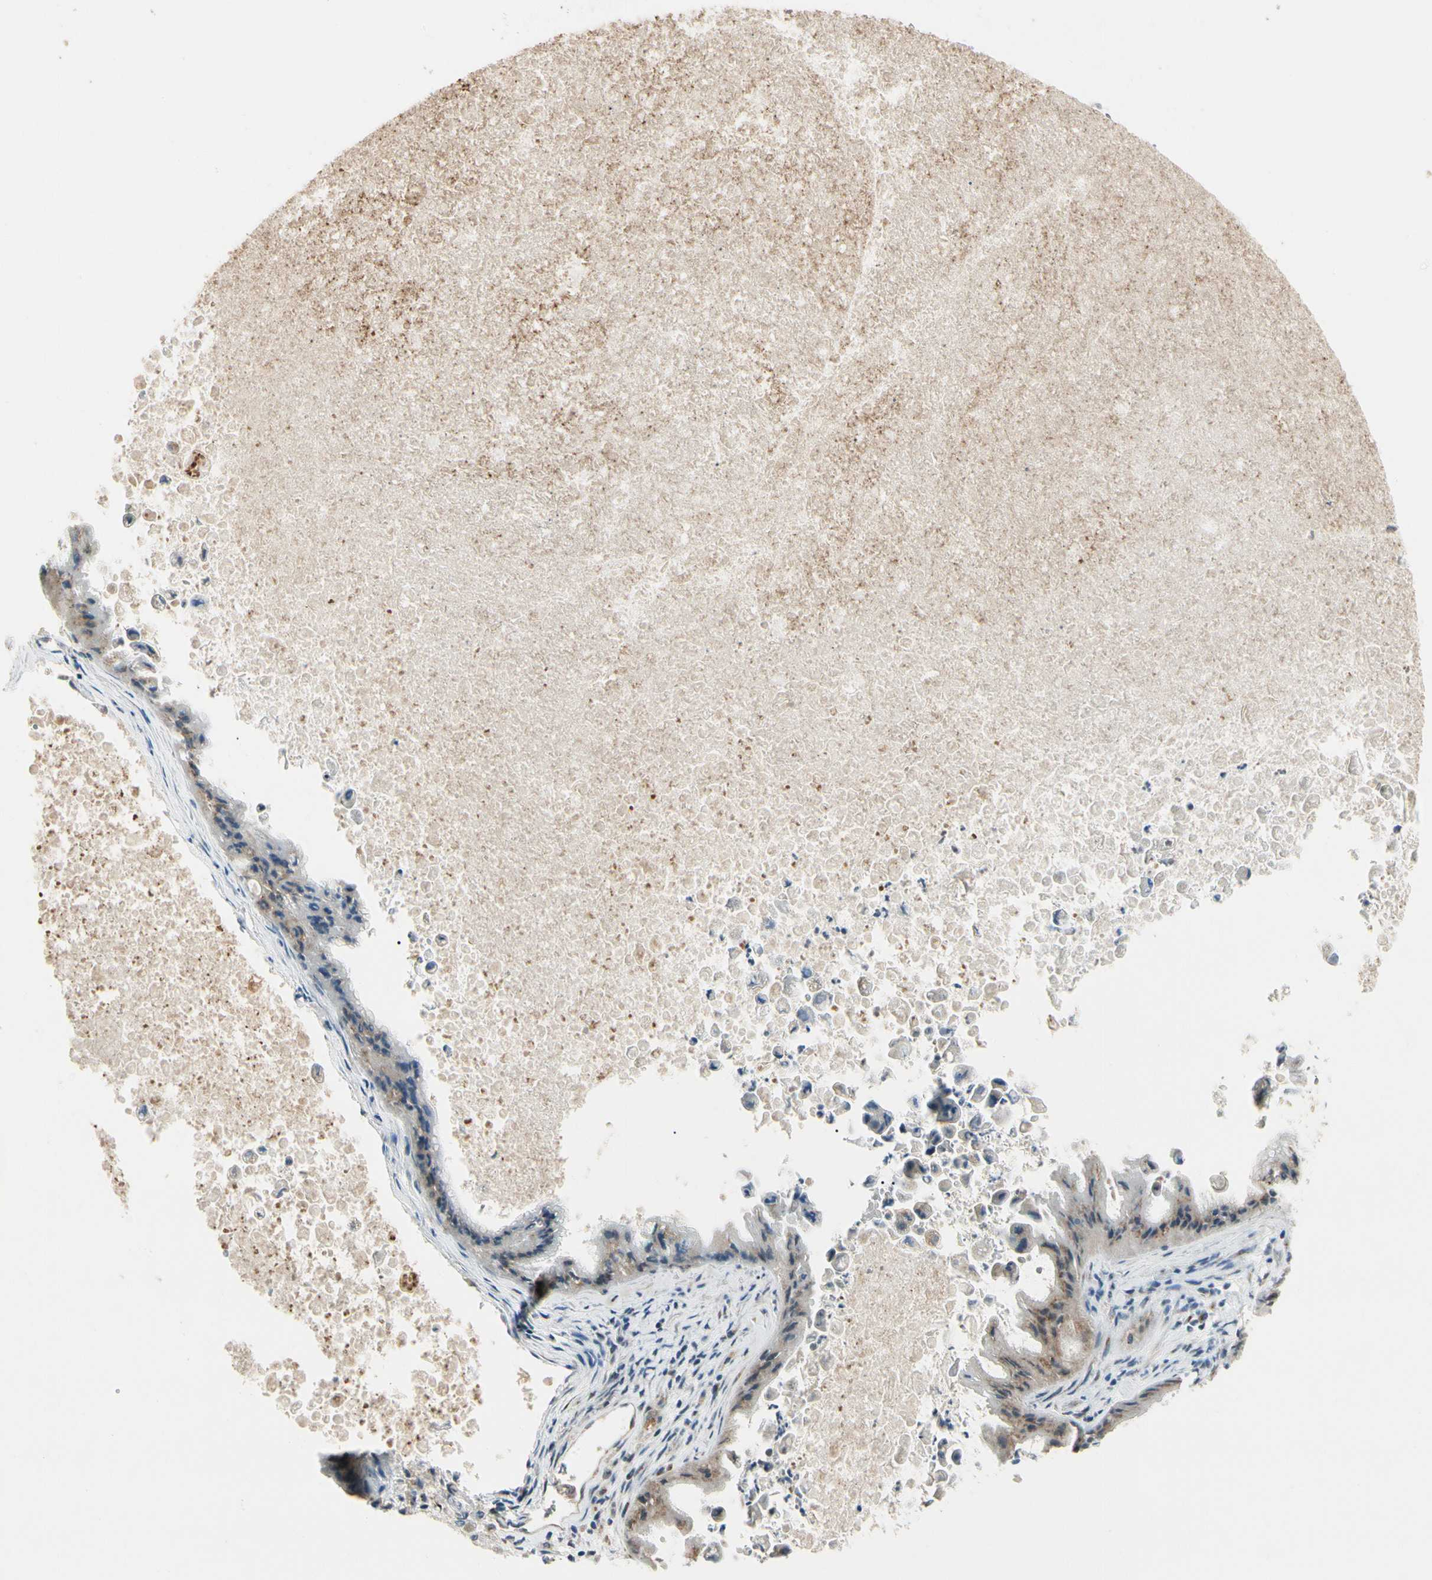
{"staining": {"intensity": "moderate", "quantity": "25%-75%", "location": "cytoplasmic/membranous"}, "tissue": "ovarian cancer", "cell_type": "Tumor cells", "image_type": "cancer", "snomed": [{"axis": "morphology", "description": "Cystadenocarcinoma, mucinous, NOS"}, {"axis": "topography", "description": "Ovary"}], "caption": "This is an image of immunohistochemistry staining of ovarian mucinous cystadenocarcinoma, which shows moderate expression in the cytoplasmic/membranous of tumor cells.", "gene": "ABCA3", "patient": {"sex": "female", "age": 37}}